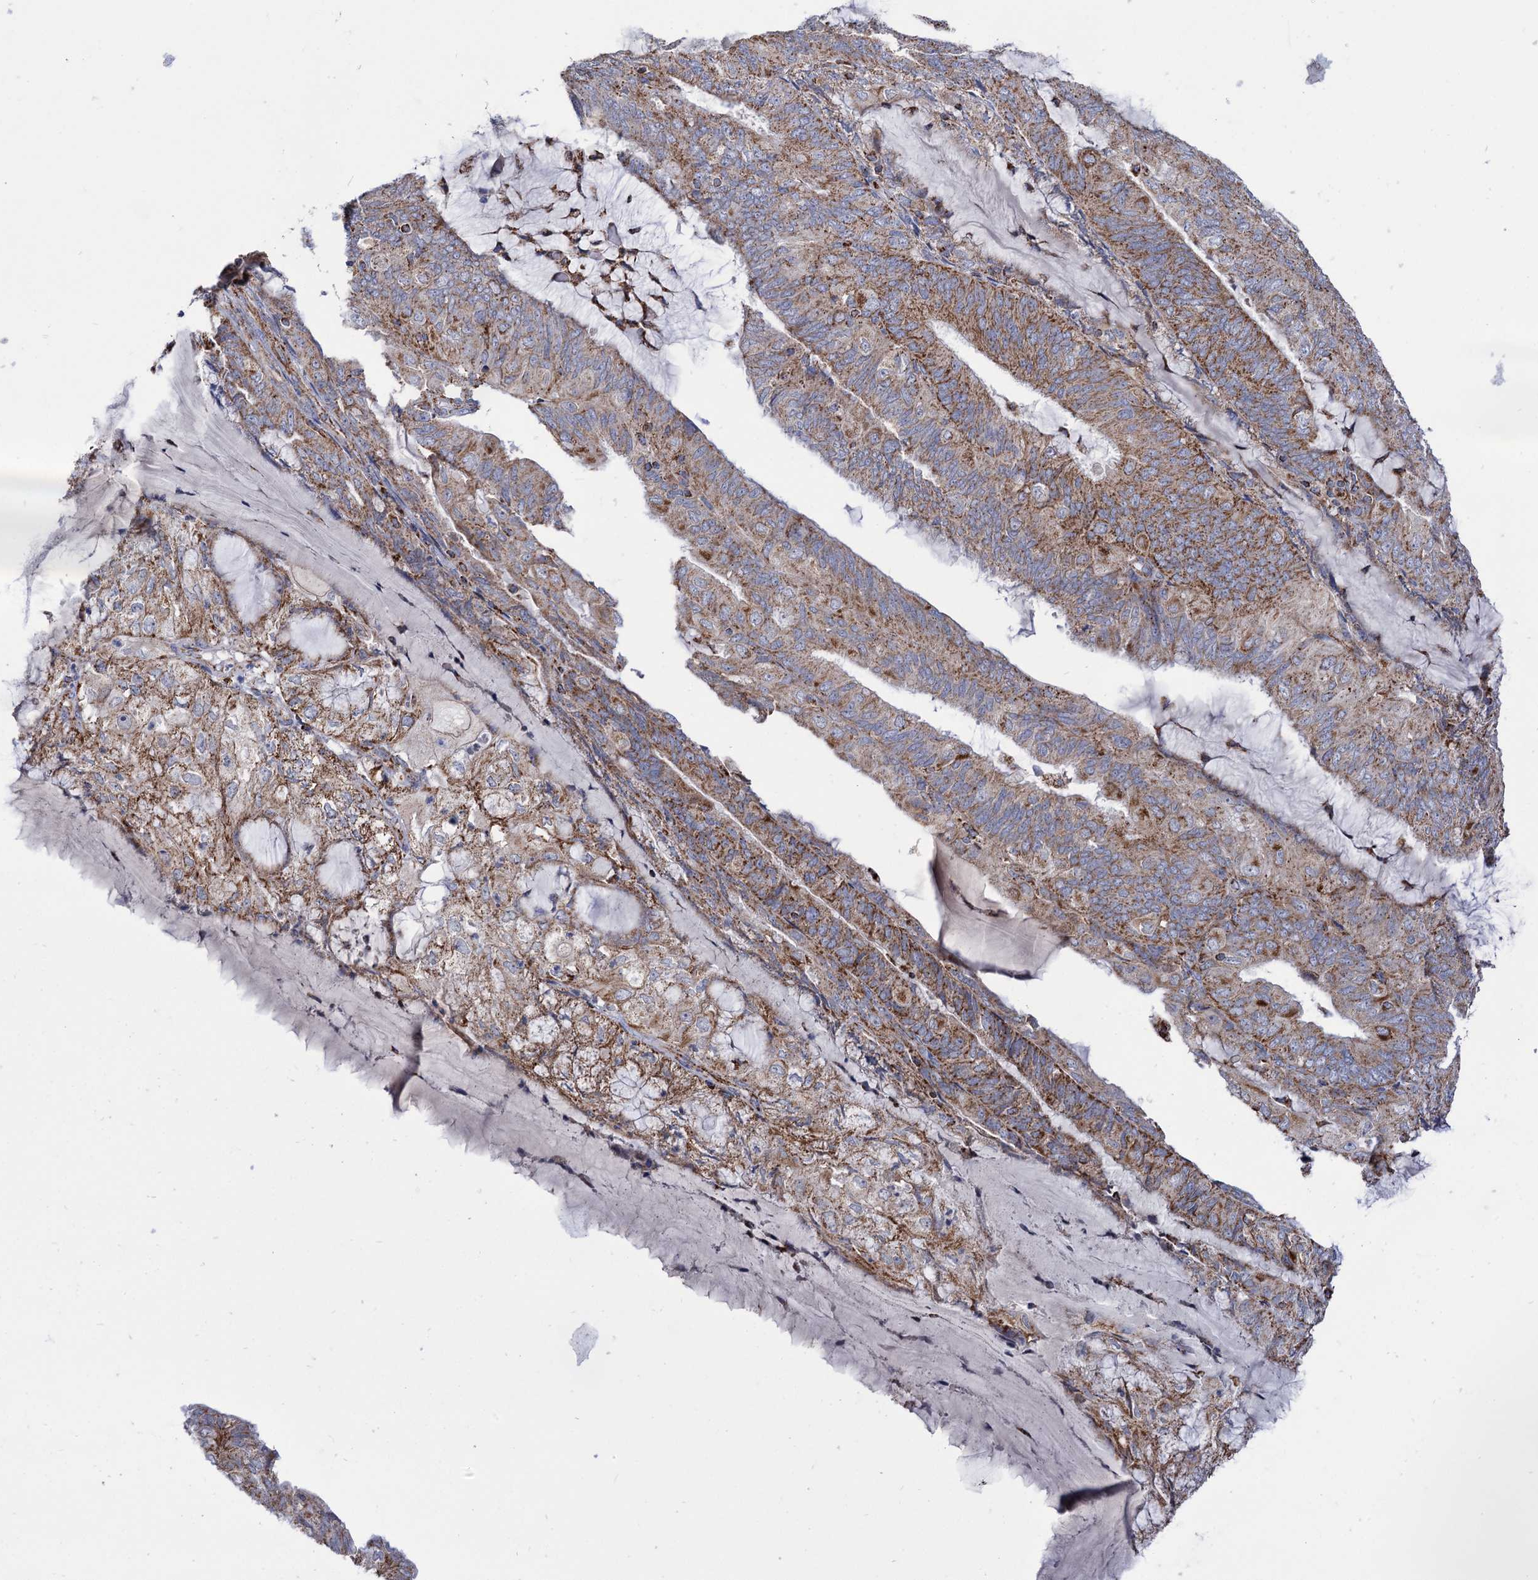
{"staining": {"intensity": "moderate", "quantity": ">75%", "location": "cytoplasmic/membranous"}, "tissue": "endometrial cancer", "cell_type": "Tumor cells", "image_type": "cancer", "snomed": [{"axis": "morphology", "description": "Adenocarcinoma, NOS"}, {"axis": "topography", "description": "Endometrium"}], "caption": "Immunohistochemical staining of endometrial cancer demonstrates medium levels of moderate cytoplasmic/membranous protein expression in about >75% of tumor cells. (DAB IHC, brown staining for protein, blue staining for nuclei).", "gene": "ABHD10", "patient": {"sex": "female", "age": 81}}